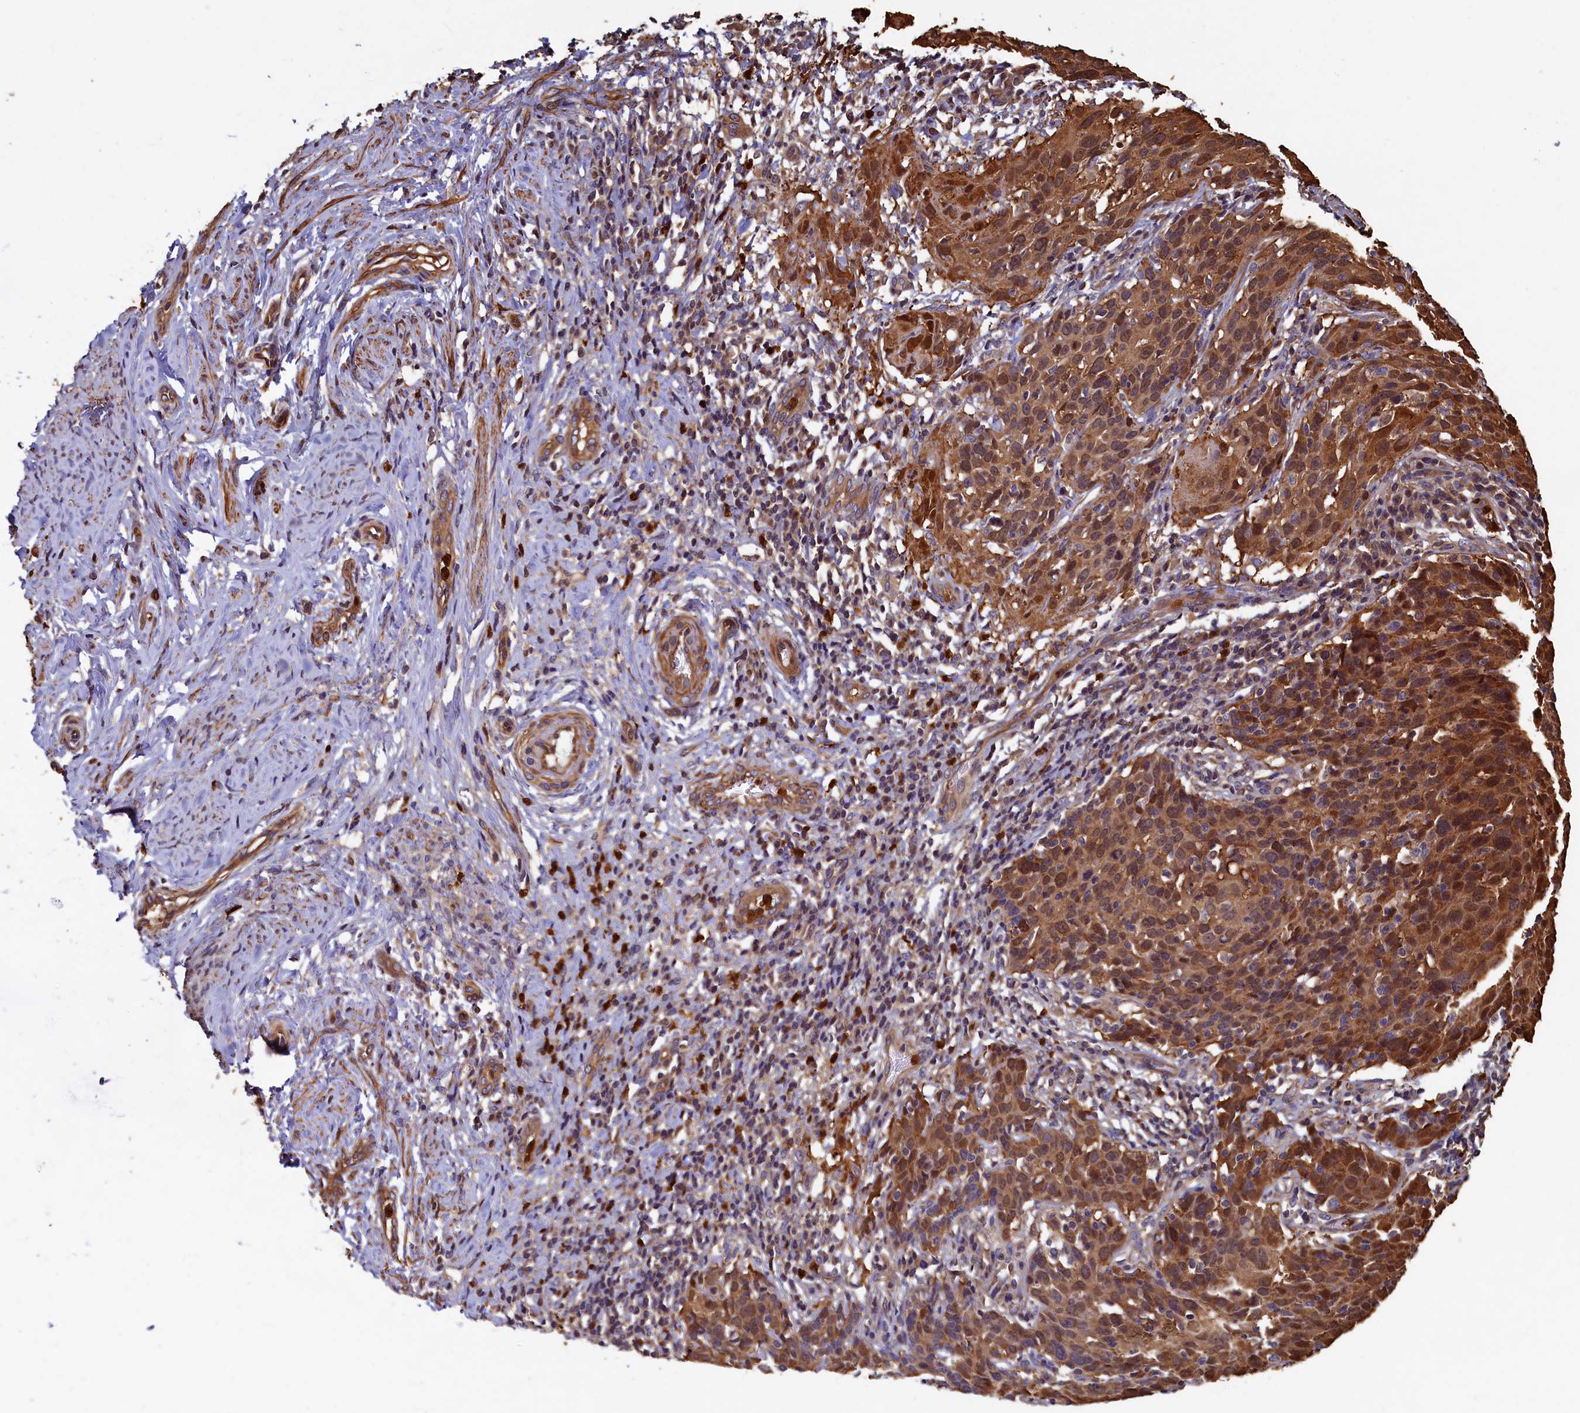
{"staining": {"intensity": "moderate", "quantity": ">75%", "location": "cytoplasmic/membranous,nuclear"}, "tissue": "cervical cancer", "cell_type": "Tumor cells", "image_type": "cancer", "snomed": [{"axis": "morphology", "description": "Squamous cell carcinoma, NOS"}, {"axis": "topography", "description": "Cervix"}], "caption": "Cervical cancer (squamous cell carcinoma) was stained to show a protein in brown. There is medium levels of moderate cytoplasmic/membranous and nuclear expression in about >75% of tumor cells.", "gene": "CCDC102B", "patient": {"sex": "female", "age": 50}}